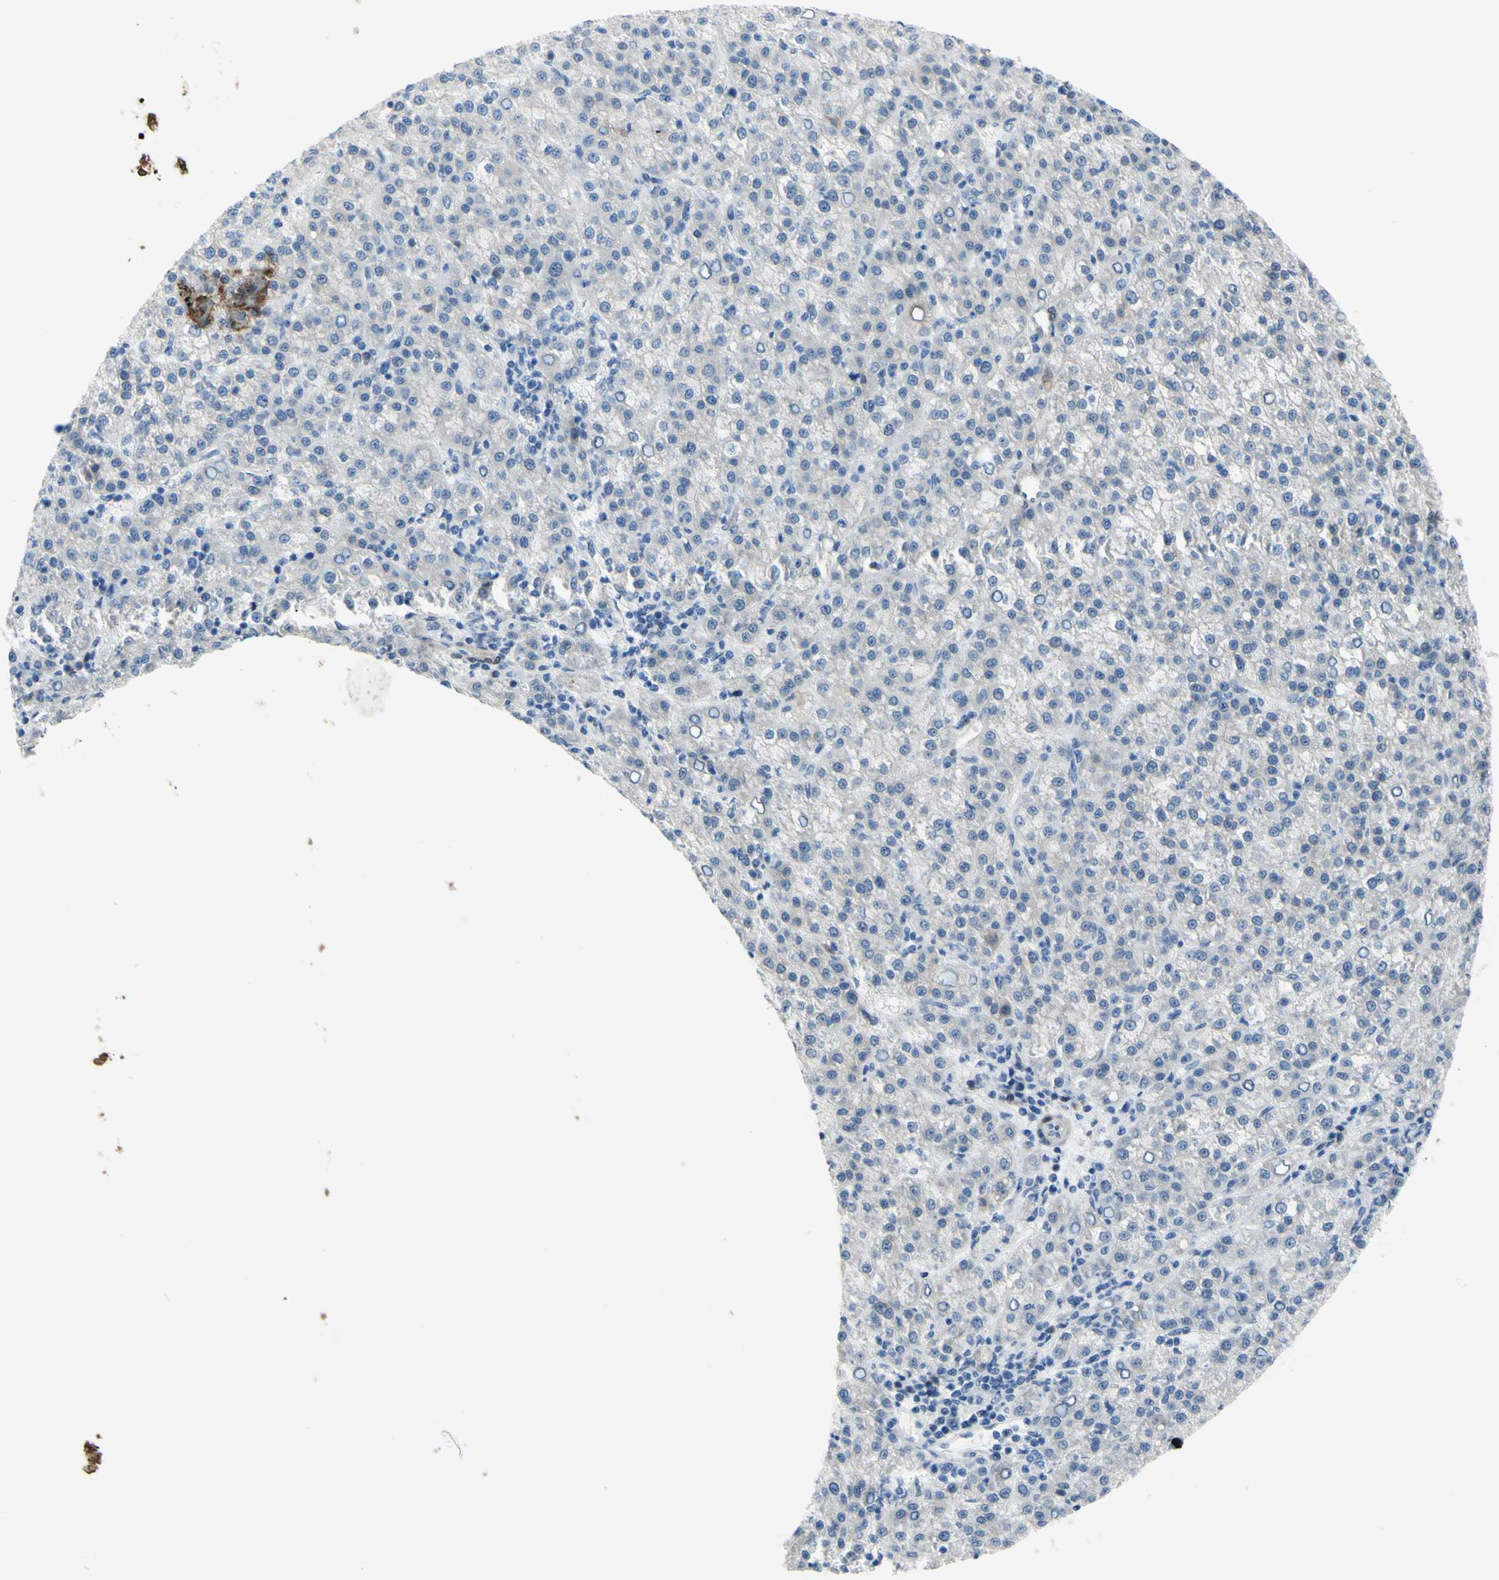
{"staining": {"intensity": "weak", "quantity": "25%-75%", "location": "cytoplasmic/membranous"}, "tissue": "liver cancer", "cell_type": "Tumor cells", "image_type": "cancer", "snomed": [{"axis": "morphology", "description": "Carcinoma, Hepatocellular, NOS"}, {"axis": "topography", "description": "Liver"}], "caption": "Liver cancer (hepatocellular carcinoma) was stained to show a protein in brown. There is low levels of weak cytoplasmic/membranous positivity in approximately 25%-75% of tumor cells.", "gene": "NOL3", "patient": {"sex": "female", "age": 58}}